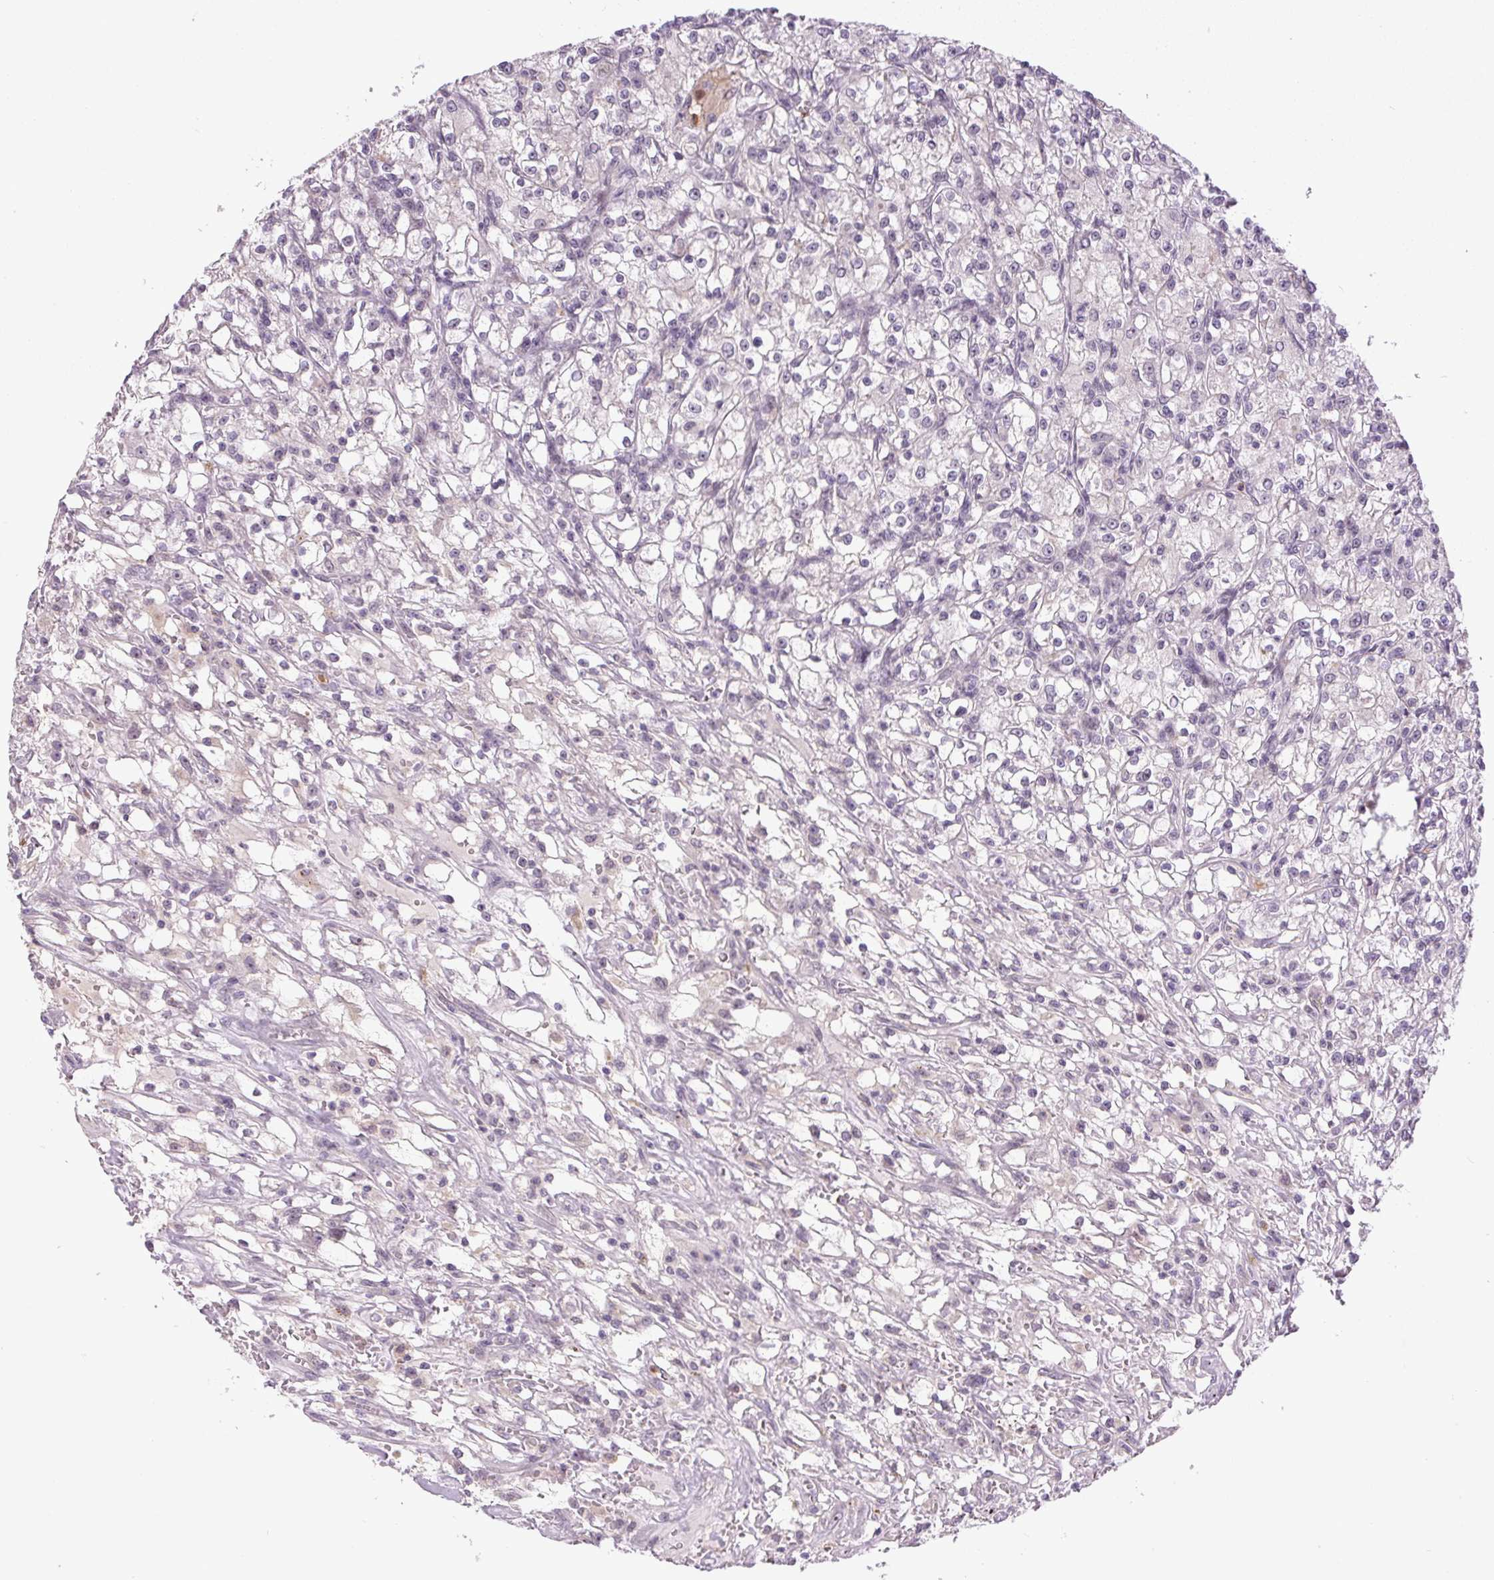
{"staining": {"intensity": "negative", "quantity": "none", "location": "none"}, "tissue": "renal cancer", "cell_type": "Tumor cells", "image_type": "cancer", "snomed": [{"axis": "morphology", "description": "Adenocarcinoma, NOS"}, {"axis": "topography", "description": "Kidney"}], "caption": "High magnification brightfield microscopy of renal cancer (adenocarcinoma) stained with DAB (brown) and counterstained with hematoxylin (blue): tumor cells show no significant staining.", "gene": "SGF29", "patient": {"sex": "female", "age": 59}}